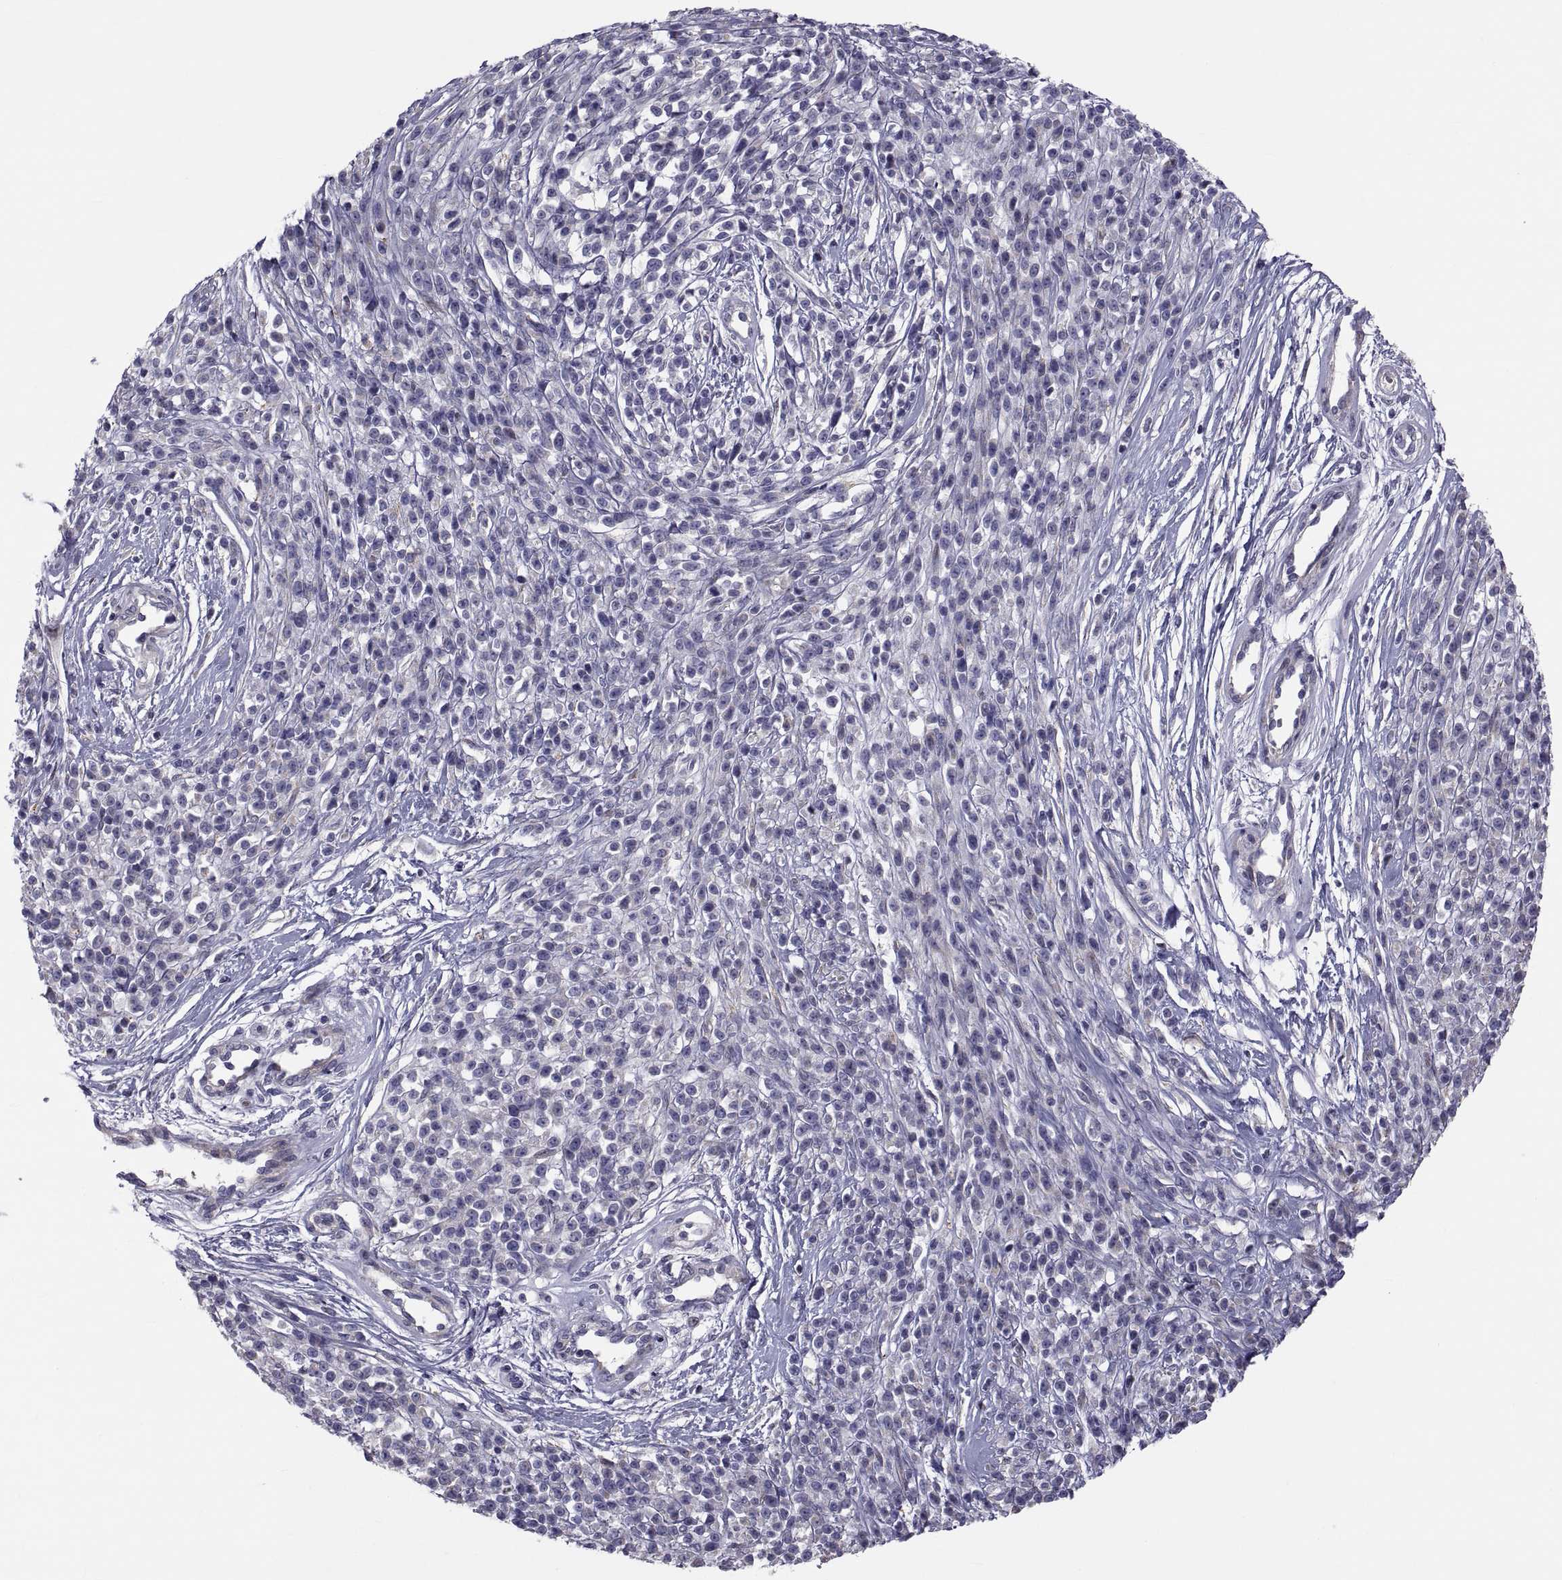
{"staining": {"intensity": "negative", "quantity": "none", "location": "none"}, "tissue": "melanoma", "cell_type": "Tumor cells", "image_type": "cancer", "snomed": [{"axis": "morphology", "description": "Malignant melanoma, NOS"}, {"axis": "topography", "description": "Skin"}, {"axis": "topography", "description": "Skin of trunk"}], "caption": "Human malignant melanoma stained for a protein using immunohistochemistry (IHC) exhibits no expression in tumor cells.", "gene": "ANO1", "patient": {"sex": "male", "age": 74}}